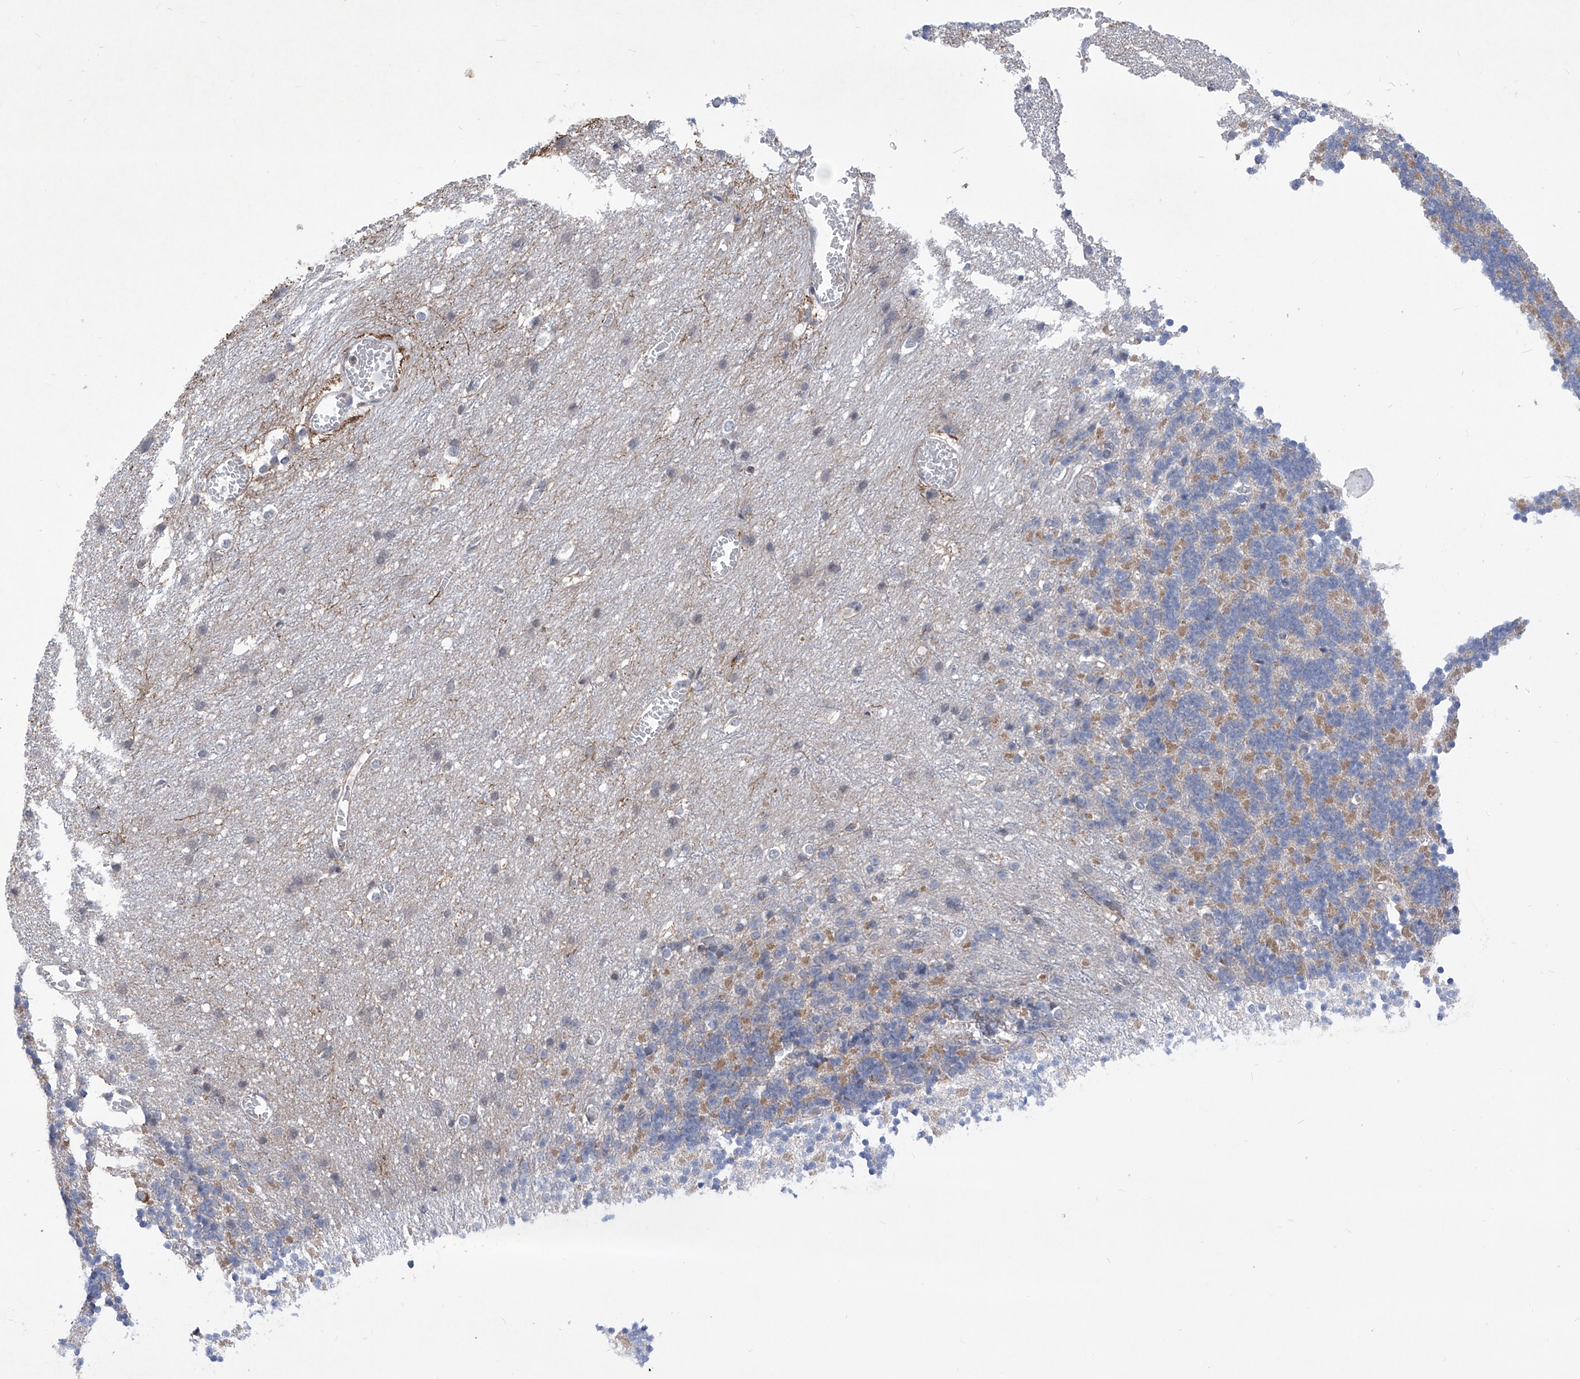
{"staining": {"intensity": "moderate", "quantity": "25%-75%", "location": "cytoplasmic/membranous"}, "tissue": "cerebellum", "cell_type": "Cells in granular layer", "image_type": "normal", "snomed": [{"axis": "morphology", "description": "Normal tissue, NOS"}, {"axis": "topography", "description": "Cerebellum"}], "caption": "Brown immunohistochemical staining in benign human cerebellum reveals moderate cytoplasmic/membranous expression in about 25%-75% of cells in granular layer. (brown staining indicates protein expression, while blue staining denotes nuclei).", "gene": "KIFC2", "patient": {"sex": "male", "age": 37}}